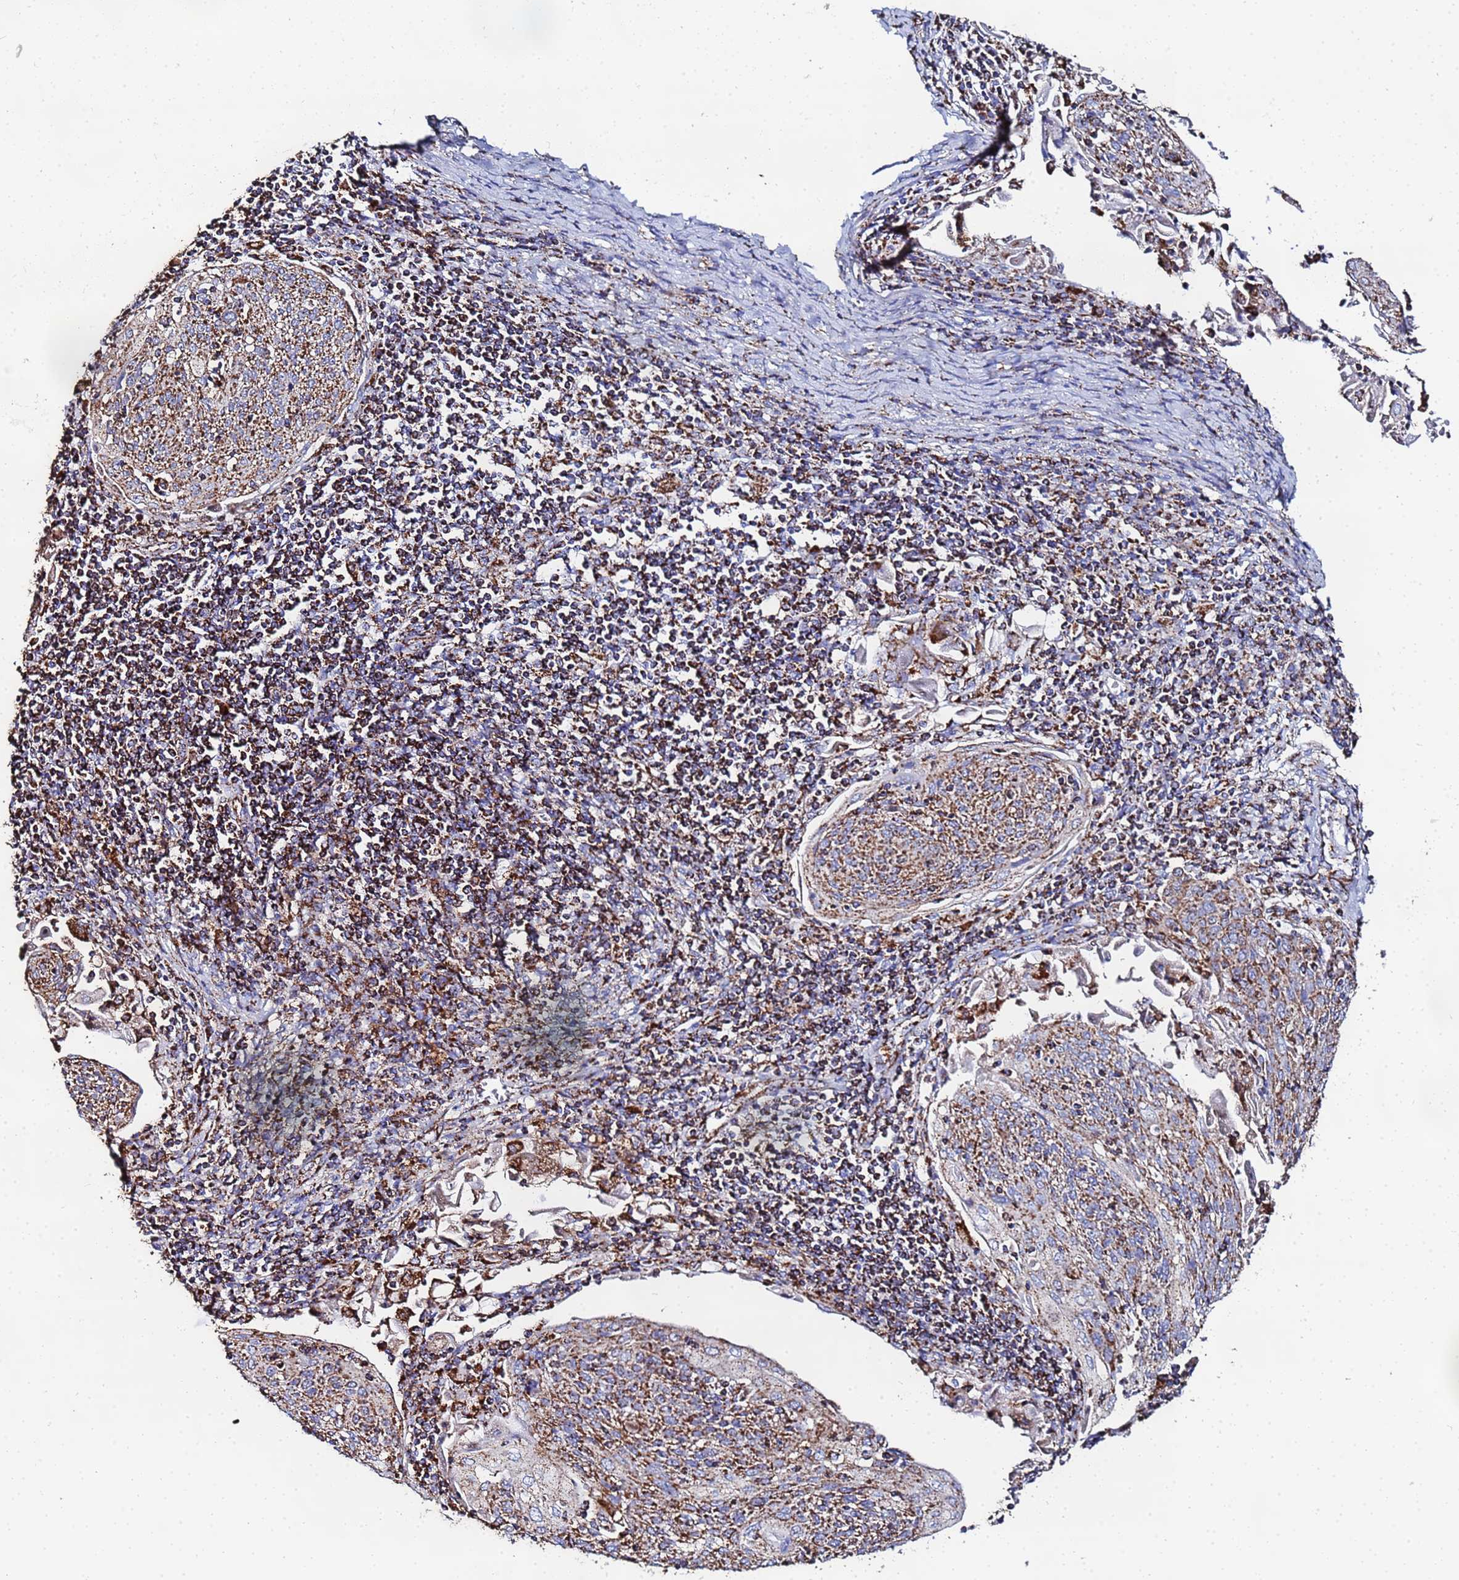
{"staining": {"intensity": "moderate", "quantity": ">75%", "location": "cytoplasmic/membranous"}, "tissue": "cervical cancer", "cell_type": "Tumor cells", "image_type": "cancer", "snomed": [{"axis": "morphology", "description": "Squamous cell carcinoma, NOS"}, {"axis": "topography", "description": "Cervix"}], "caption": "This image reveals immunohistochemistry staining of human squamous cell carcinoma (cervical), with medium moderate cytoplasmic/membranous positivity in about >75% of tumor cells.", "gene": "GLUD1", "patient": {"sex": "female", "age": 67}}